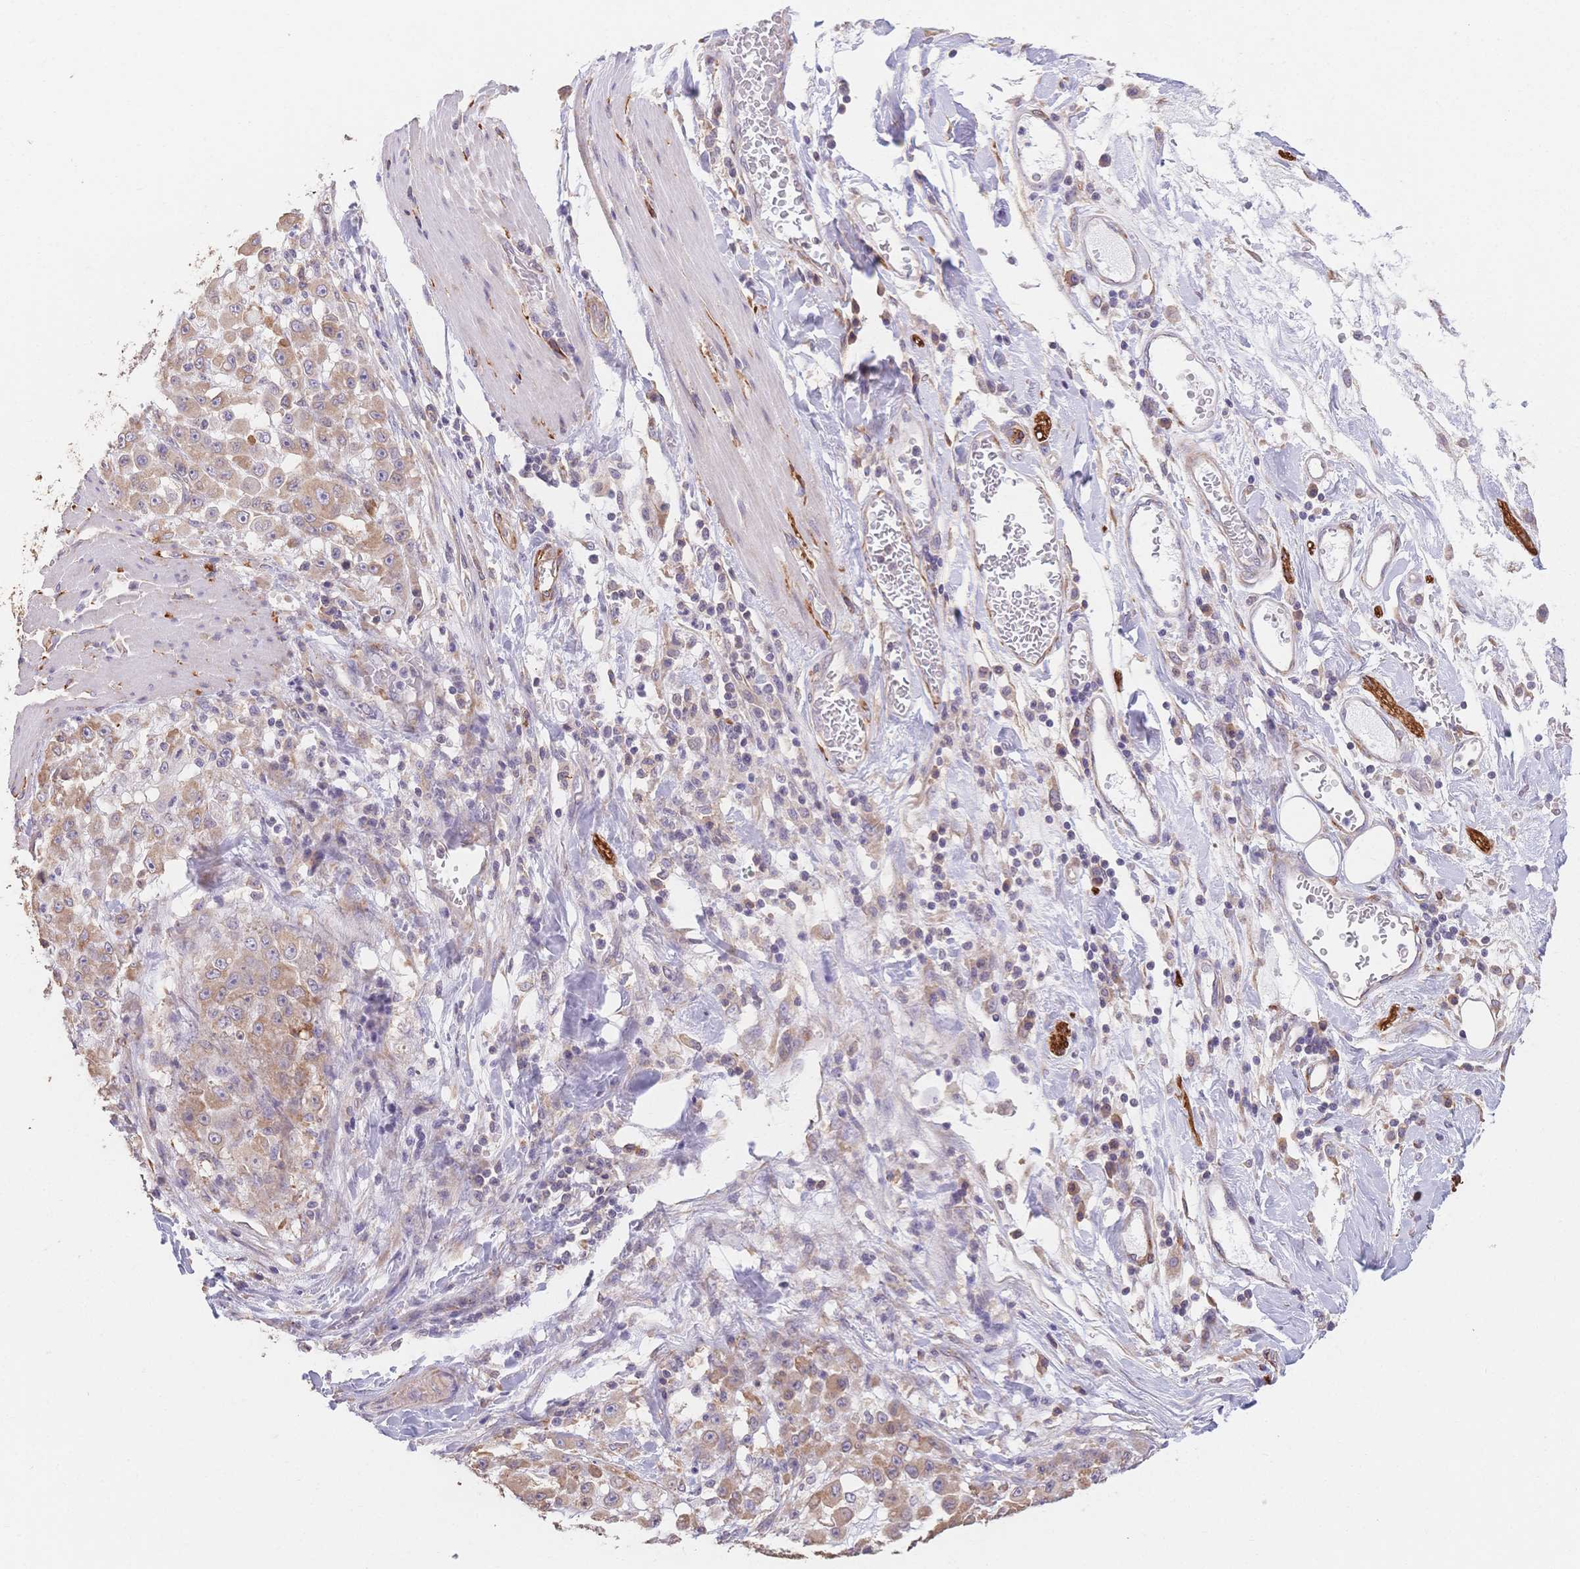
{"staining": {"intensity": "weak", "quantity": ">75%", "location": "cytoplasmic/membranous"}, "tissue": "stomach cancer", "cell_type": "Tumor cells", "image_type": "cancer", "snomed": [{"axis": "morphology", "description": "Adenocarcinoma, NOS"}, {"axis": "topography", "description": "Stomach"}], "caption": "Human stomach cancer stained with a protein marker displays weak staining in tumor cells.", "gene": "HS3ST5", "patient": {"sex": "female", "age": 76}}